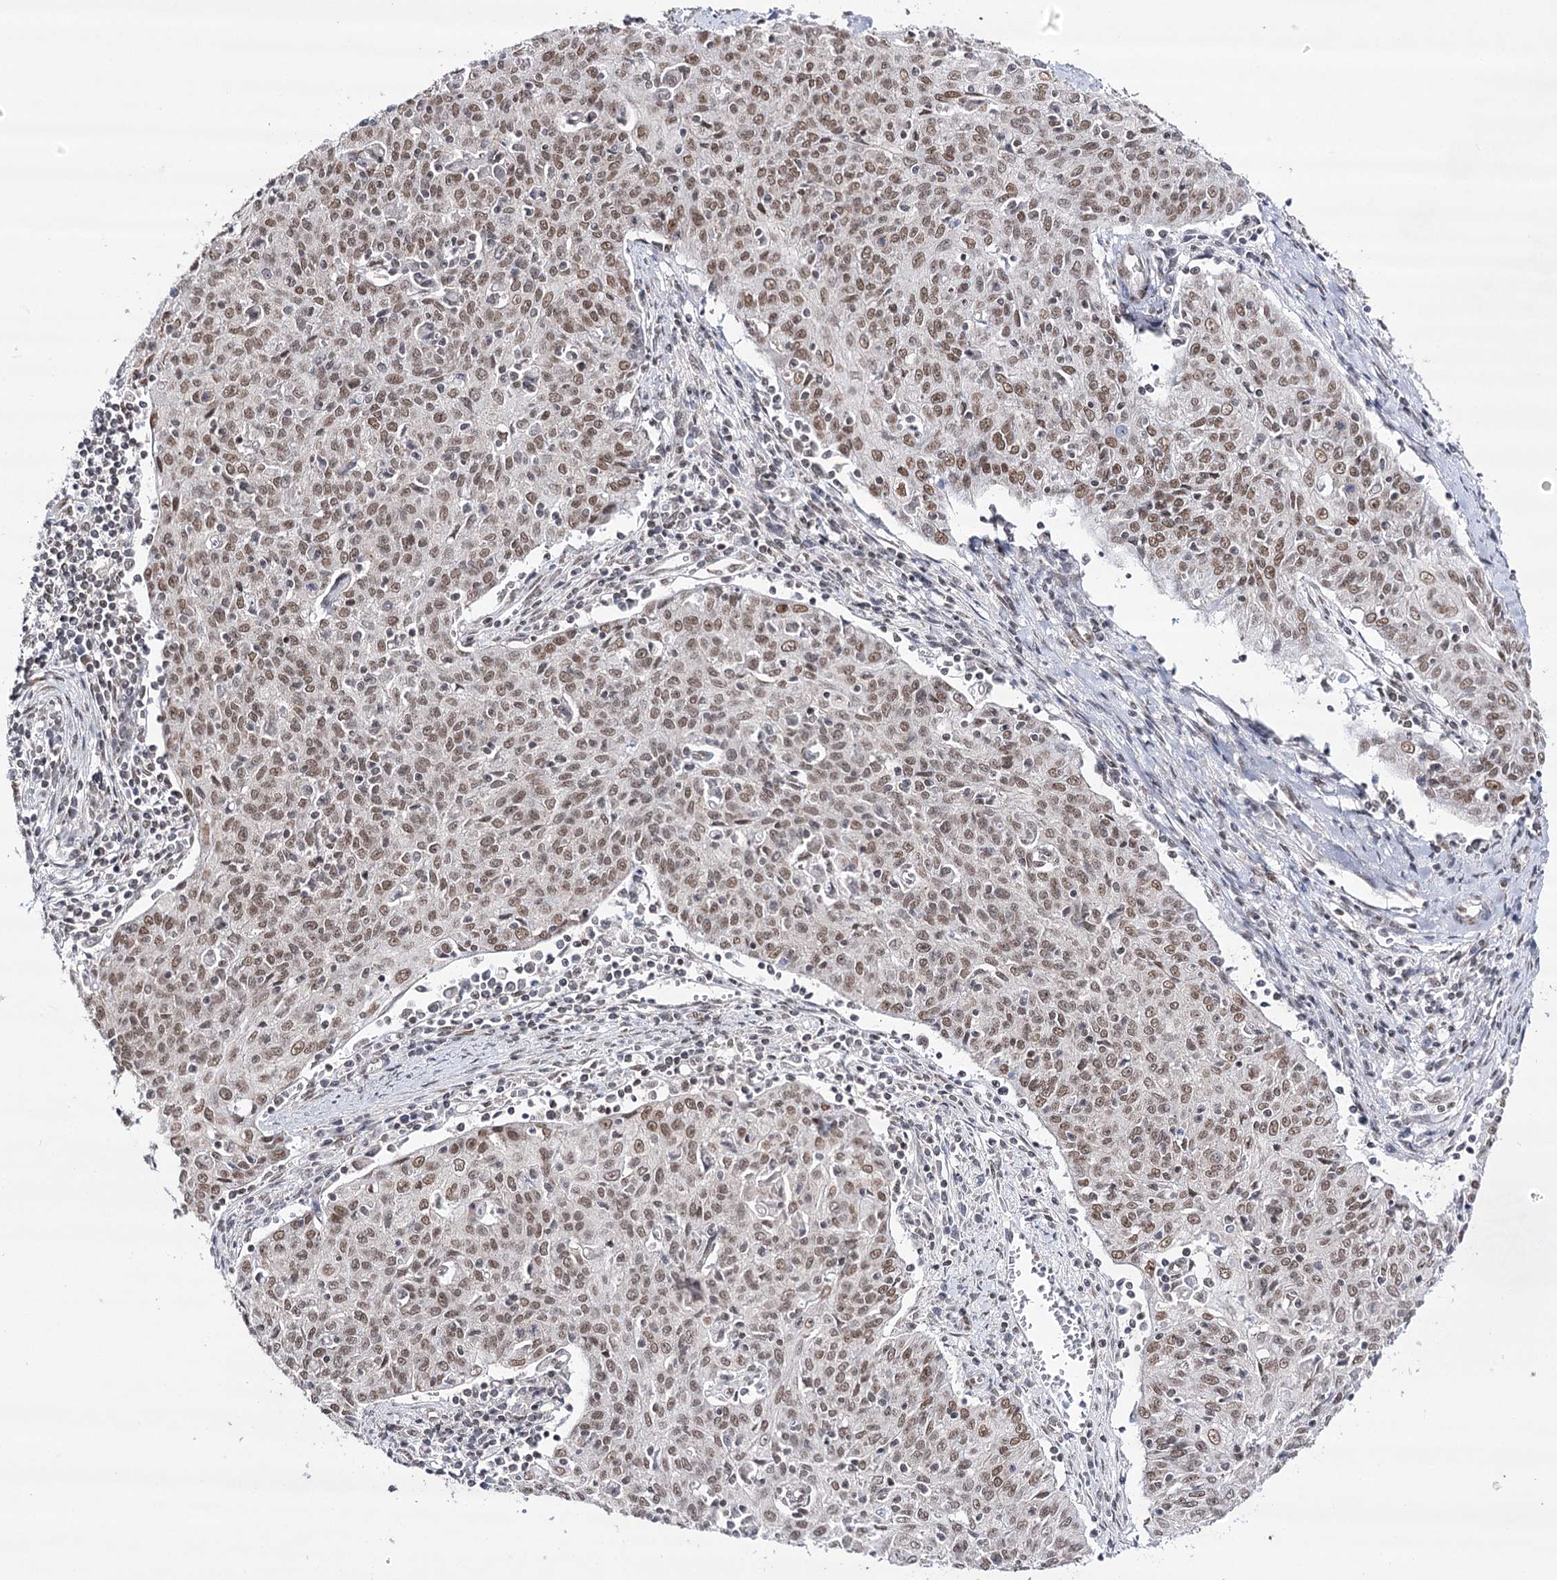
{"staining": {"intensity": "moderate", "quantity": ">75%", "location": "nuclear"}, "tissue": "cervical cancer", "cell_type": "Tumor cells", "image_type": "cancer", "snomed": [{"axis": "morphology", "description": "Squamous cell carcinoma, NOS"}, {"axis": "topography", "description": "Cervix"}], "caption": "Immunohistochemical staining of human cervical cancer (squamous cell carcinoma) shows medium levels of moderate nuclear expression in approximately >75% of tumor cells.", "gene": "VGLL4", "patient": {"sex": "female", "age": 48}}